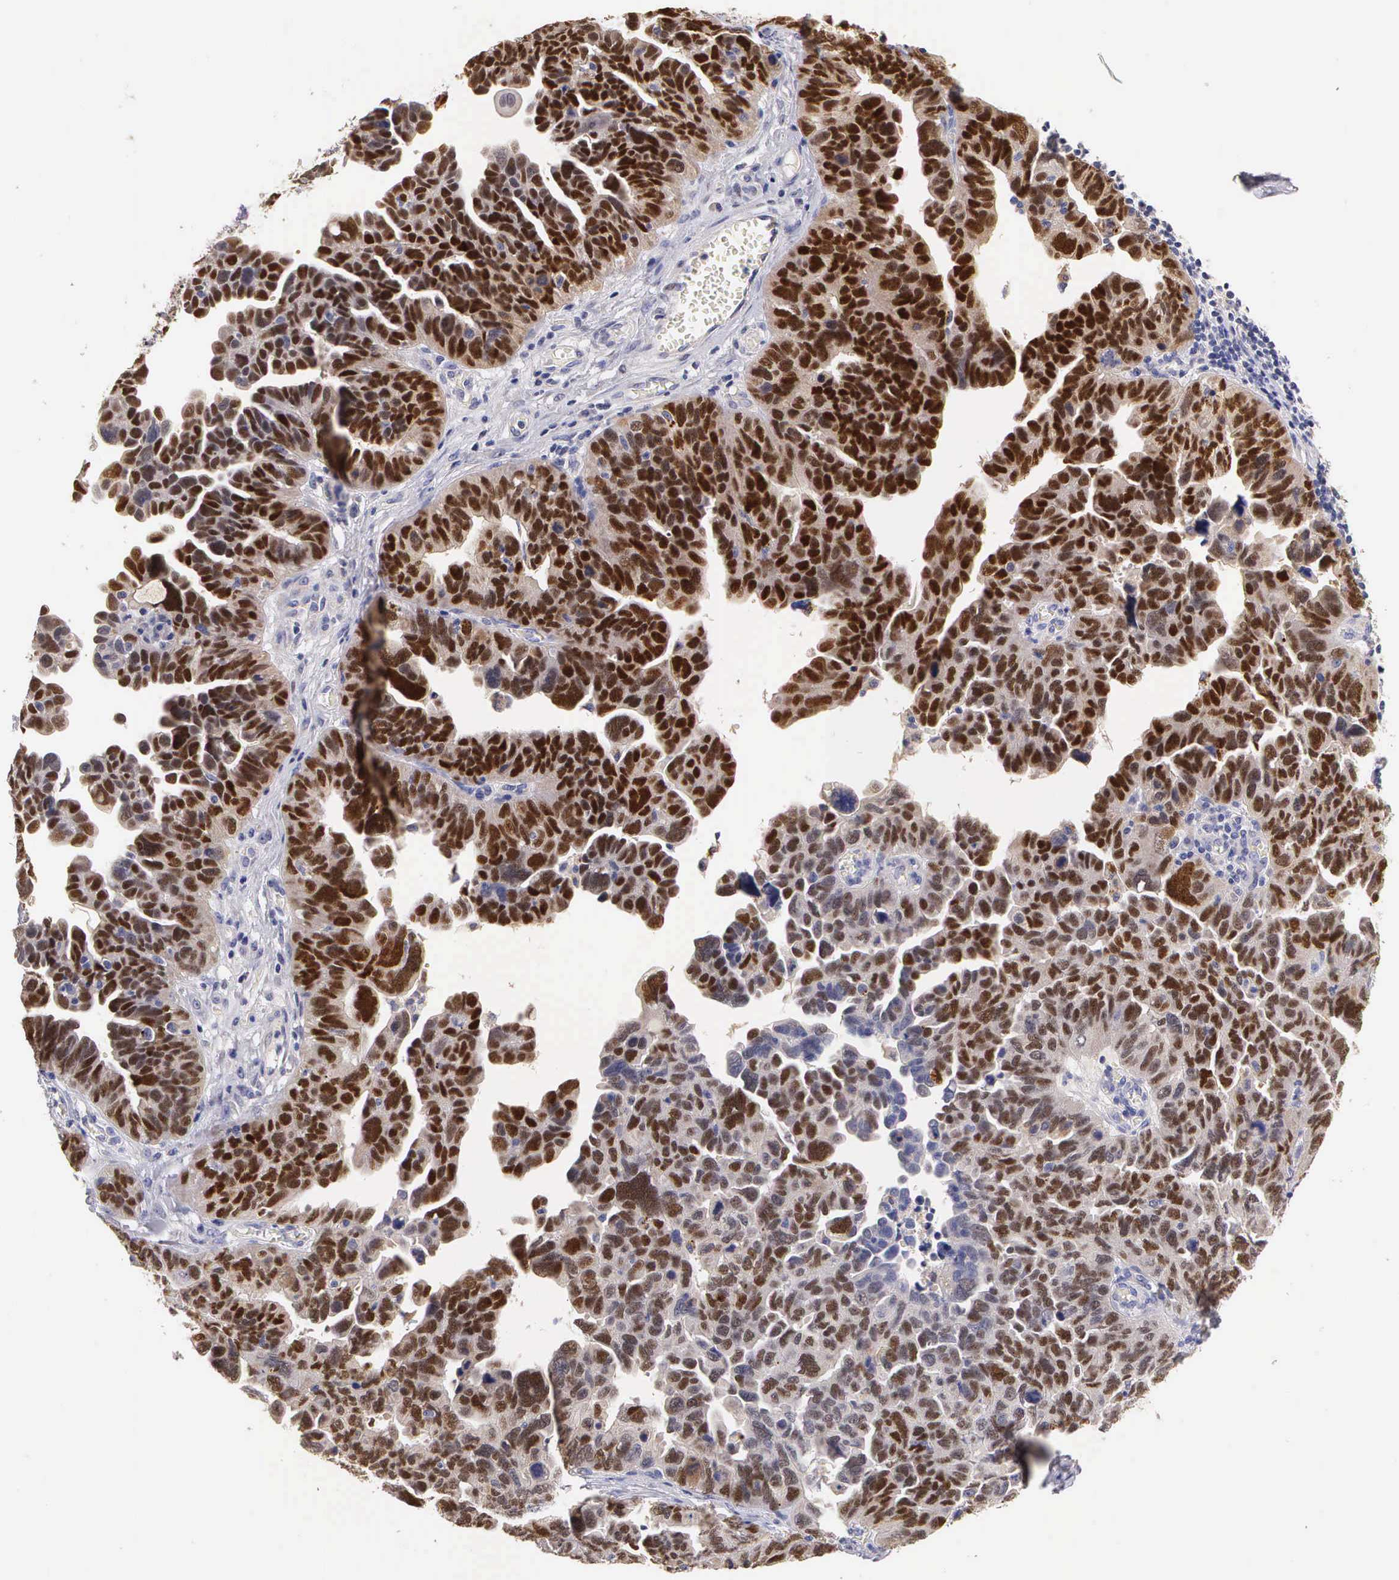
{"staining": {"intensity": "strong", "quantity": ">75%", "location": "nuclear"}, "tissue": "ovarian cancer", "cell_type": "Tumor cells", "image_type": "cancer", "snomed": [{"axis": "morphology", "description": "Cystadenocarcinoma, serous, NOS"}, {"axis": "topography", "description": "Ovary"}], "caption": "Ovarian serous cystadenocarcinoma stained for a protein shows strong nuclear positivity in tumor cells.", "gene": "ESR1", "patient": {"sex": "female", "age": 64}}